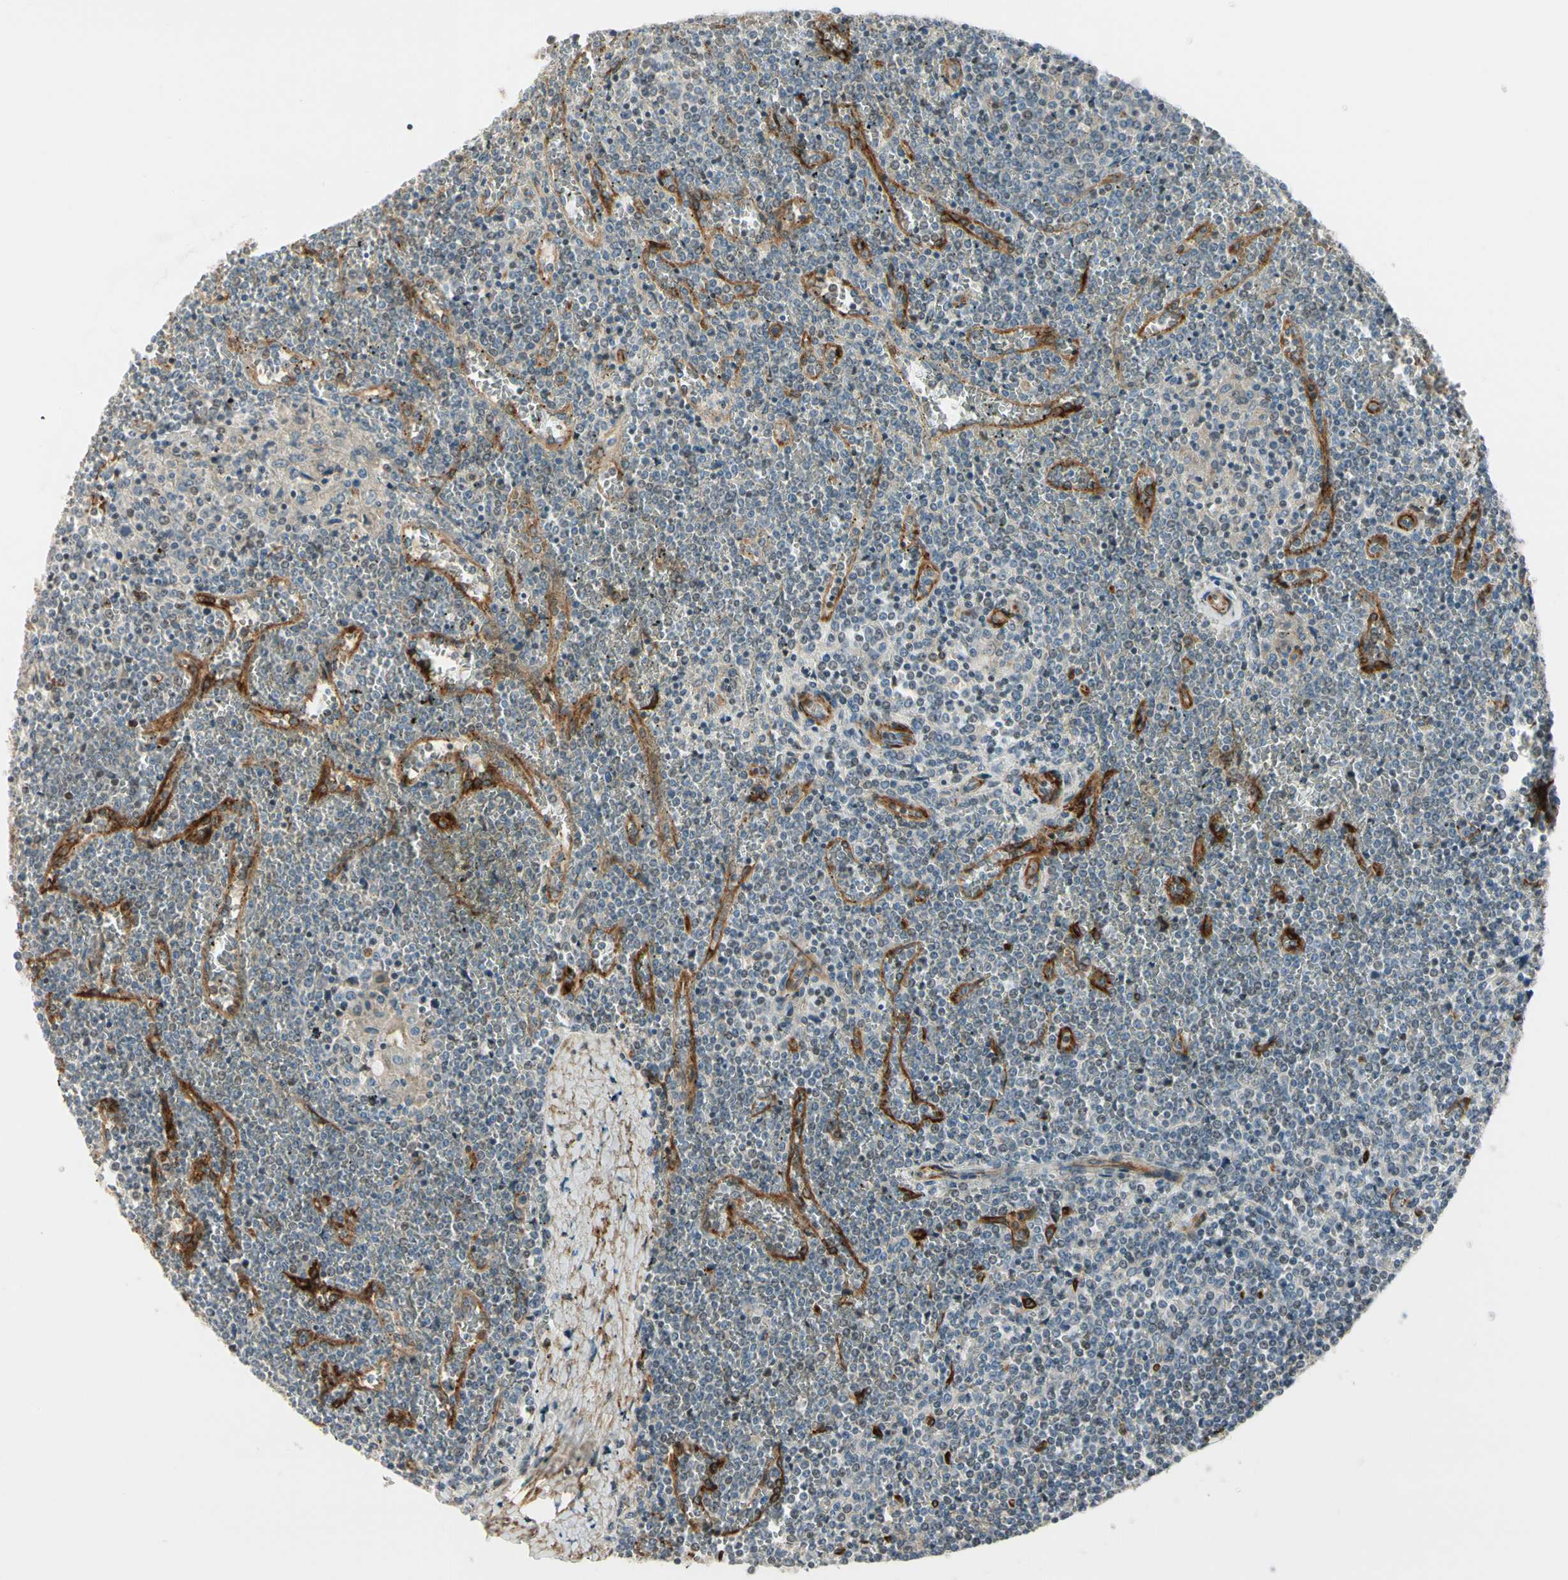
{"staining": {"intensity": "negative", "quantity": "none", "location": "none"}, "tissue": "lymphoma", "cell_type": "Tumor cells", "image_type": "cancer", "snomed": [{"axis": "morphology", "description": "Malignant lymphoma, non-Hodgkin's type, Low grade"}, {"axis": "topography", "description": "Spleen"}], "caption": "IHC photomicrograph of malignant lymphoma, non-Hodgkin's type (low-grade) stained for a protein (brown), which demonstrates no staining in tumor cells.", "gene": "MCAM", "patient": {"sex": "female", "age": 19}}